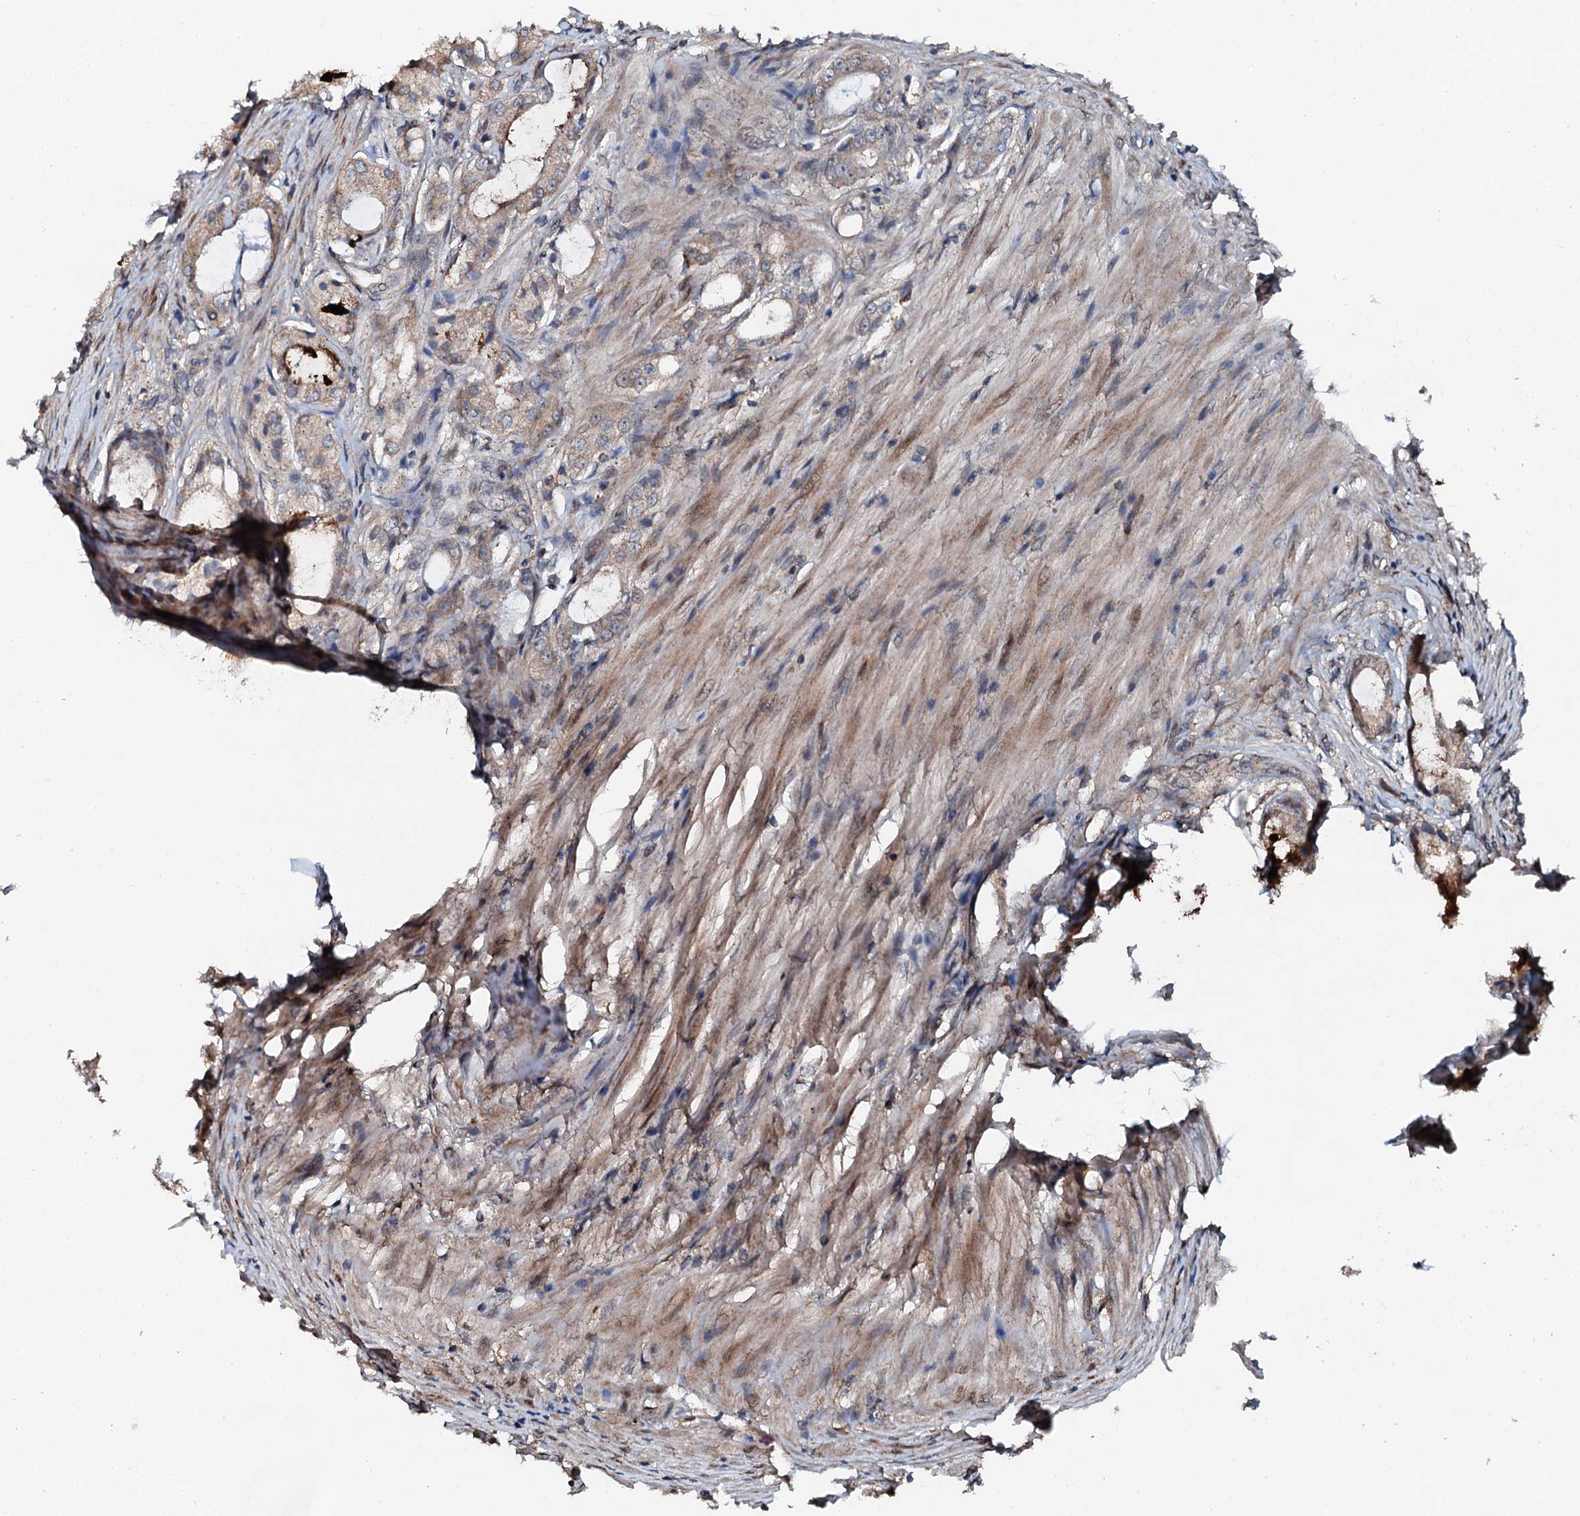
{"staining": {"intensity": "weak", "quantity": ">75%", "location": "cytoplasmic/membranous"}, "tissue": "prostate cancer", "cell_type": "Tumor cells", "image_type": "cancer", "snomed": [{"axis": "morphology", "description": "Adenocarcinoma, Low grade"}, {"axis": "topography", "description": "Prostate"}], "caption": "This image exhibits immunohistochemistry (IHC) staining of human prostate low-grade adenocarcinoma, with low weak cytoplasmic/membranous positivity in about >75% of tumor cells.", "gene": "FLYWCH1", "patient": {"sex": "male", "age": 68}}